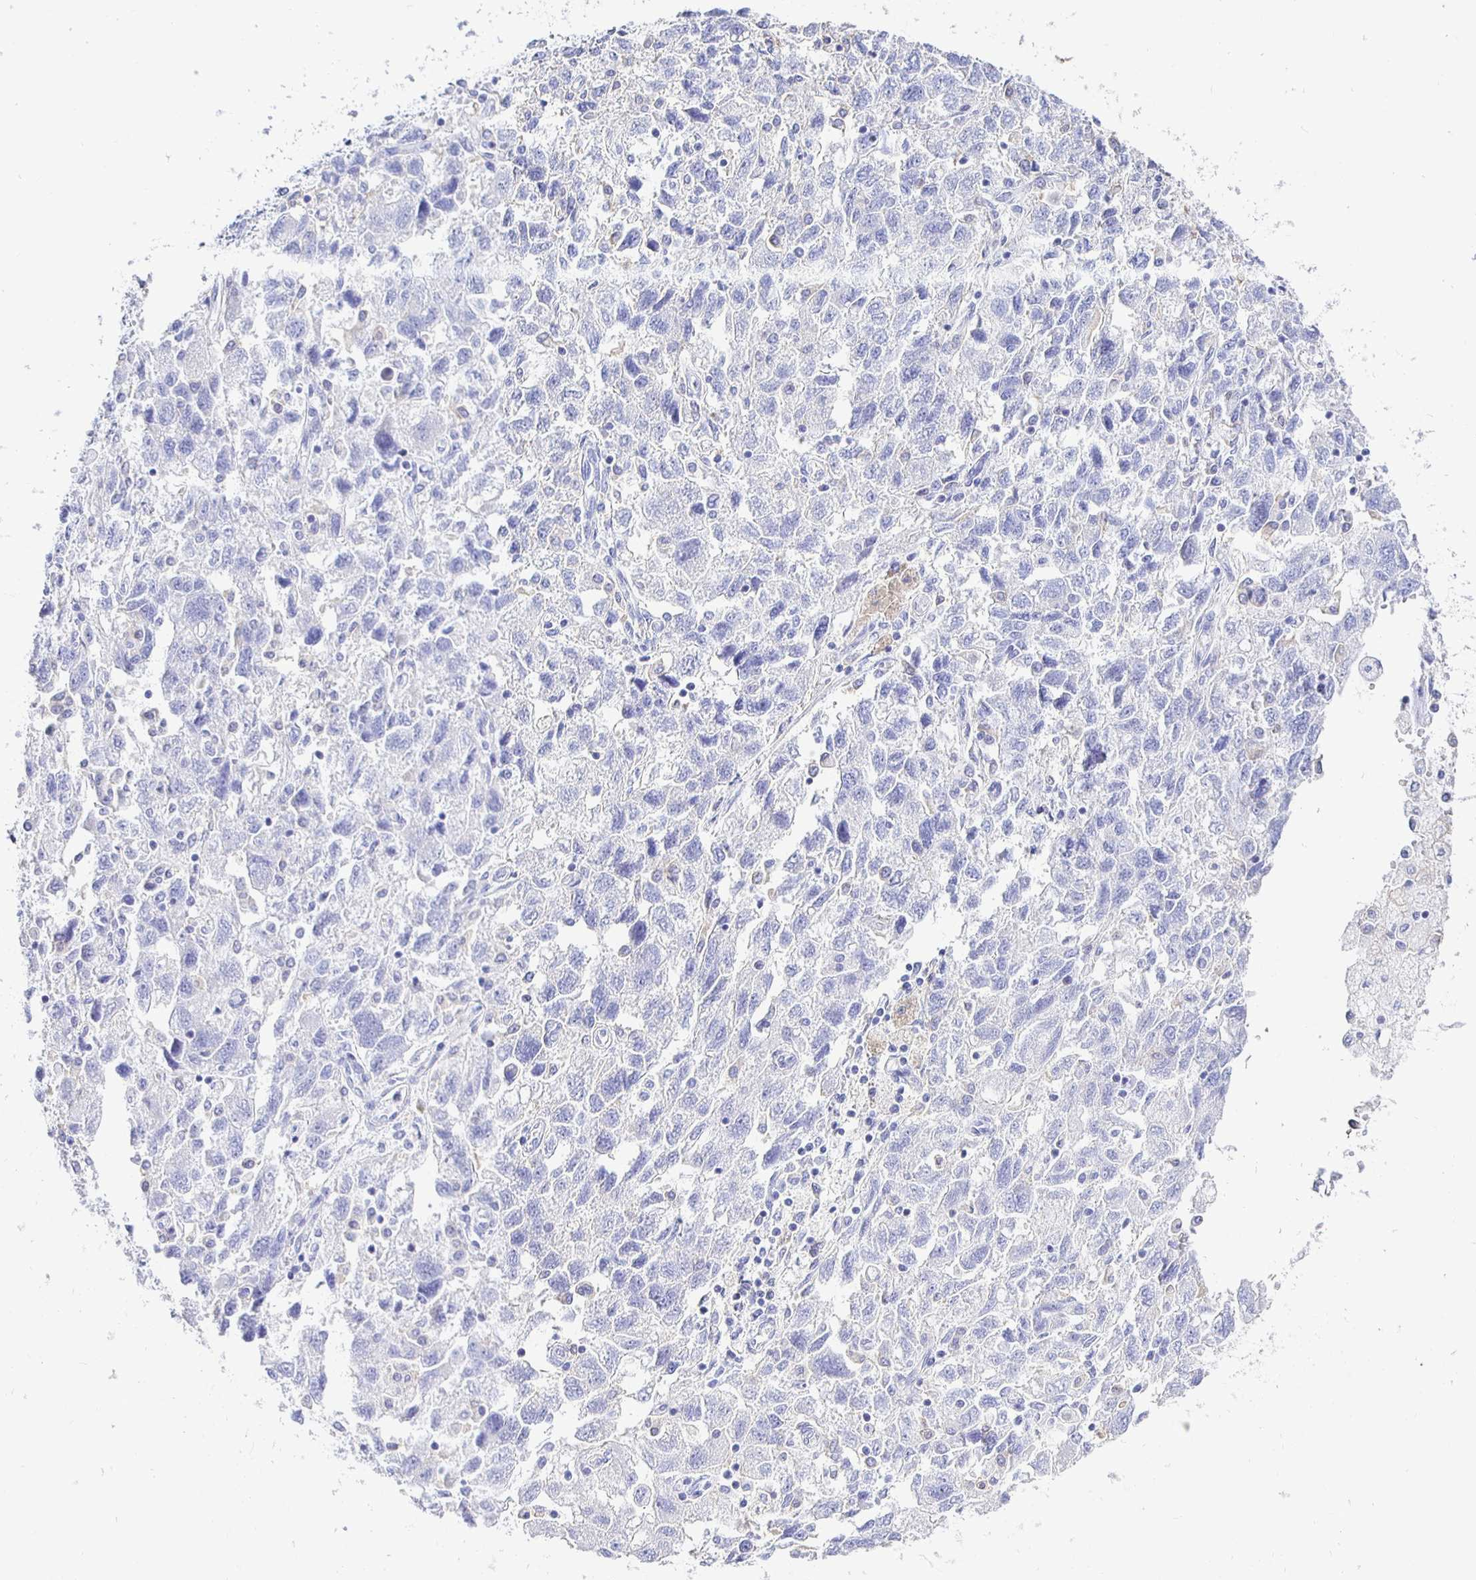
{"staining": {"intensity": "negative", "quantity": "none", "location": "none"}, "tissue": "ovarian cancer", "cell_type": "Tumor cells", "image_type": "cancer", "snomed": [{"axis": "morphology", "description": "Carcinoma, NOS"}, {"axis": "morphology", "description": "Cystadenocarcinoma, serous, NOS"}, {"axis": "topography", "description": "Ovary"}], "caption": "Immunohistochemistry (IHC) micrograph of carcinoma (ovarian) stained for a protein (brown), which reveals no staining in tumor cells.", "gene": "UMOD", "patient": {"sex": "female", "age": 69}}